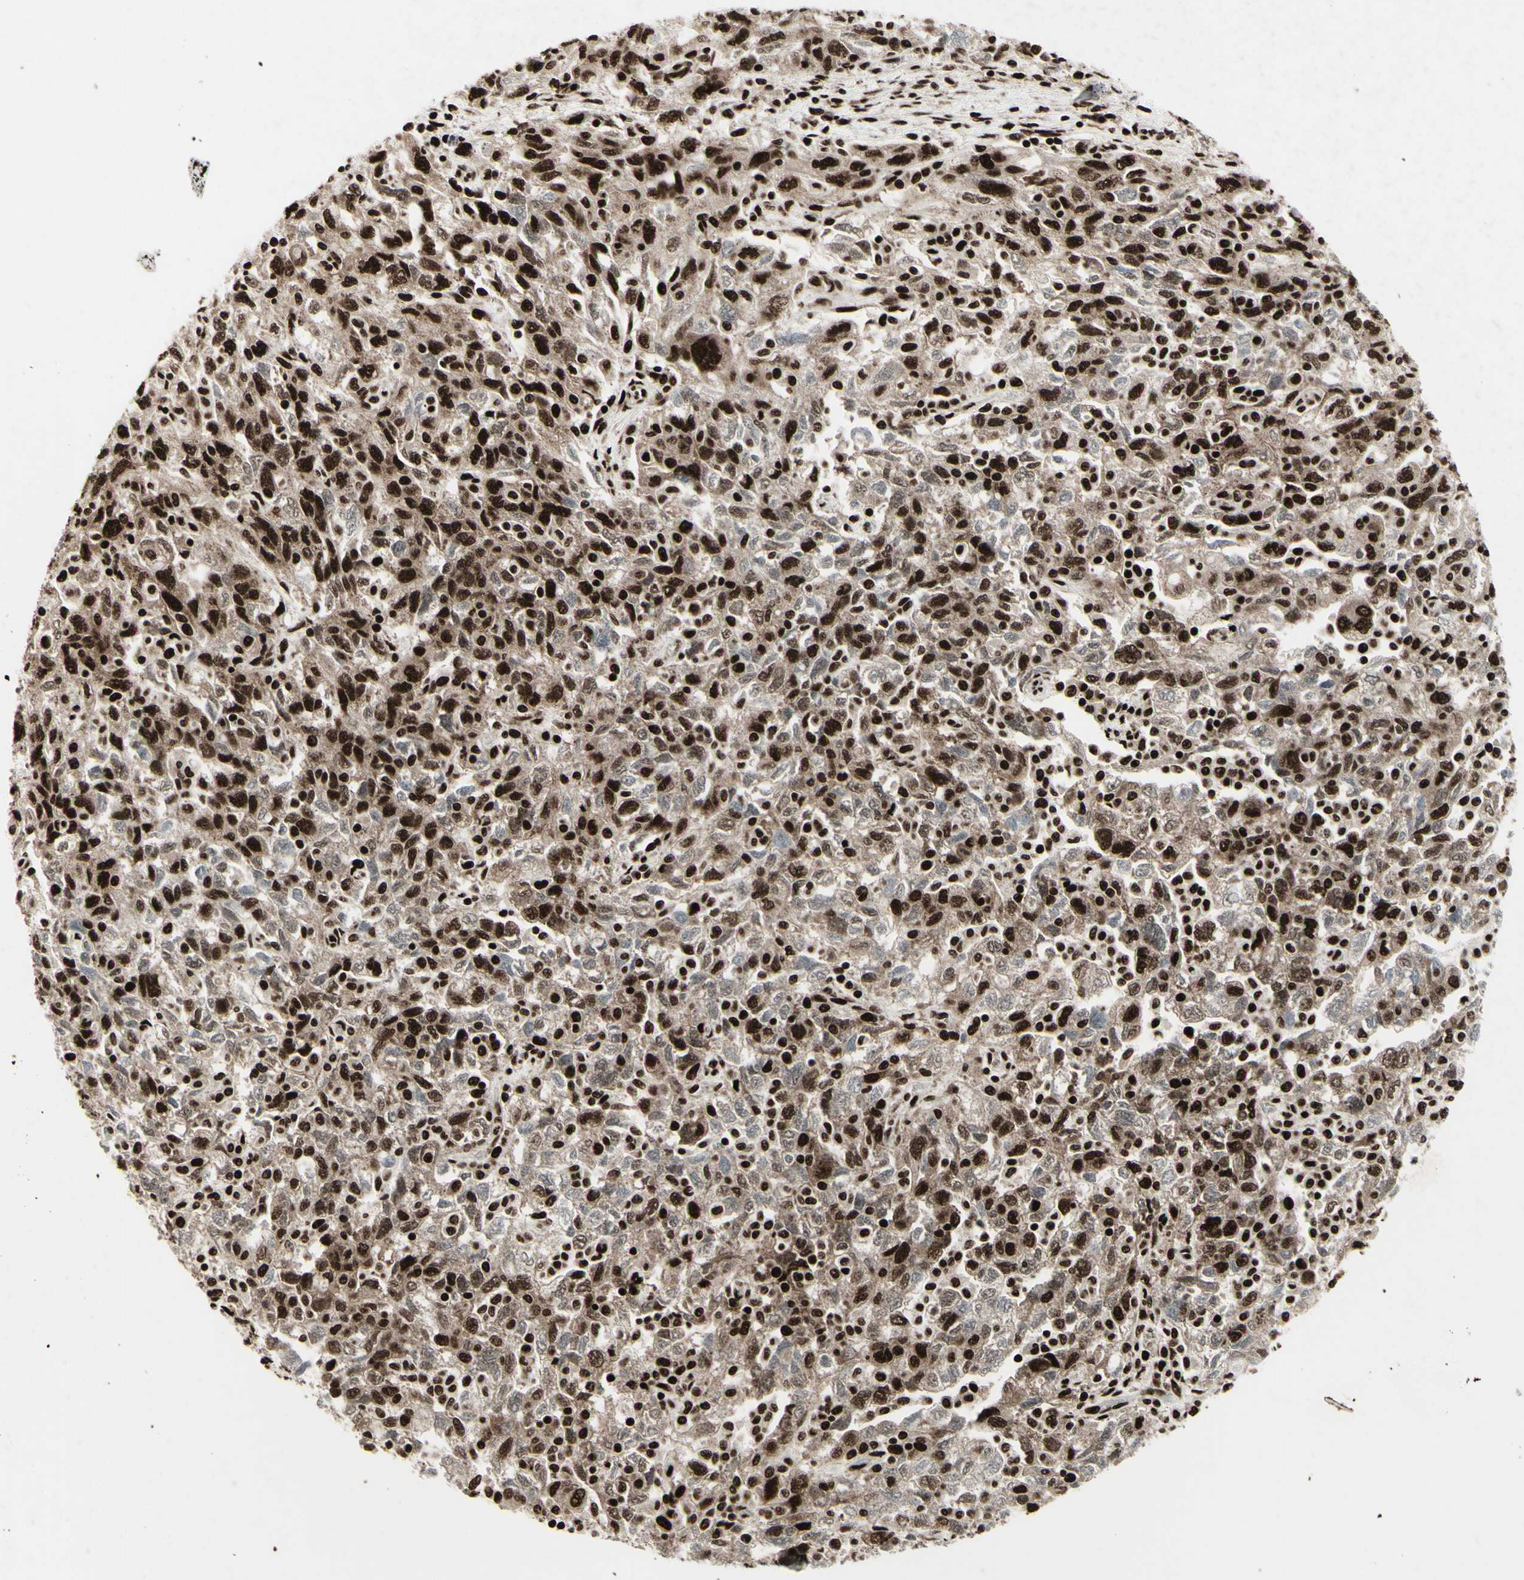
{"staining": {"intensity": "strong", "quantity": ">75%", "location": "cytoplasmic/membranous,nuclear"}, "tissue": "ovarian cancer", "cell_type": "Tumor cells", "image_type": "cancer", "snomed": [{"axis": "morphology", "description": "Carcinoma, NOS"}, {"axis": "morphology", "description": "Cystadenocarcinoma, serous, NOS"}, {"axis": "topography", "description": "Ovary"}], "caption": "IHC image of neoplastic tissue: ovarian carcinoma stained using immunohistochemistry (IHC) shows high levels of strong protein expression localized specifically in the cytoplasmic/membranous and nuclear of tumor cells, appearing as a cytoplasmic/membranous and nuclear brown color.", "gene": "U2AF2", "patient": {"sex": "female", "age": 69}}